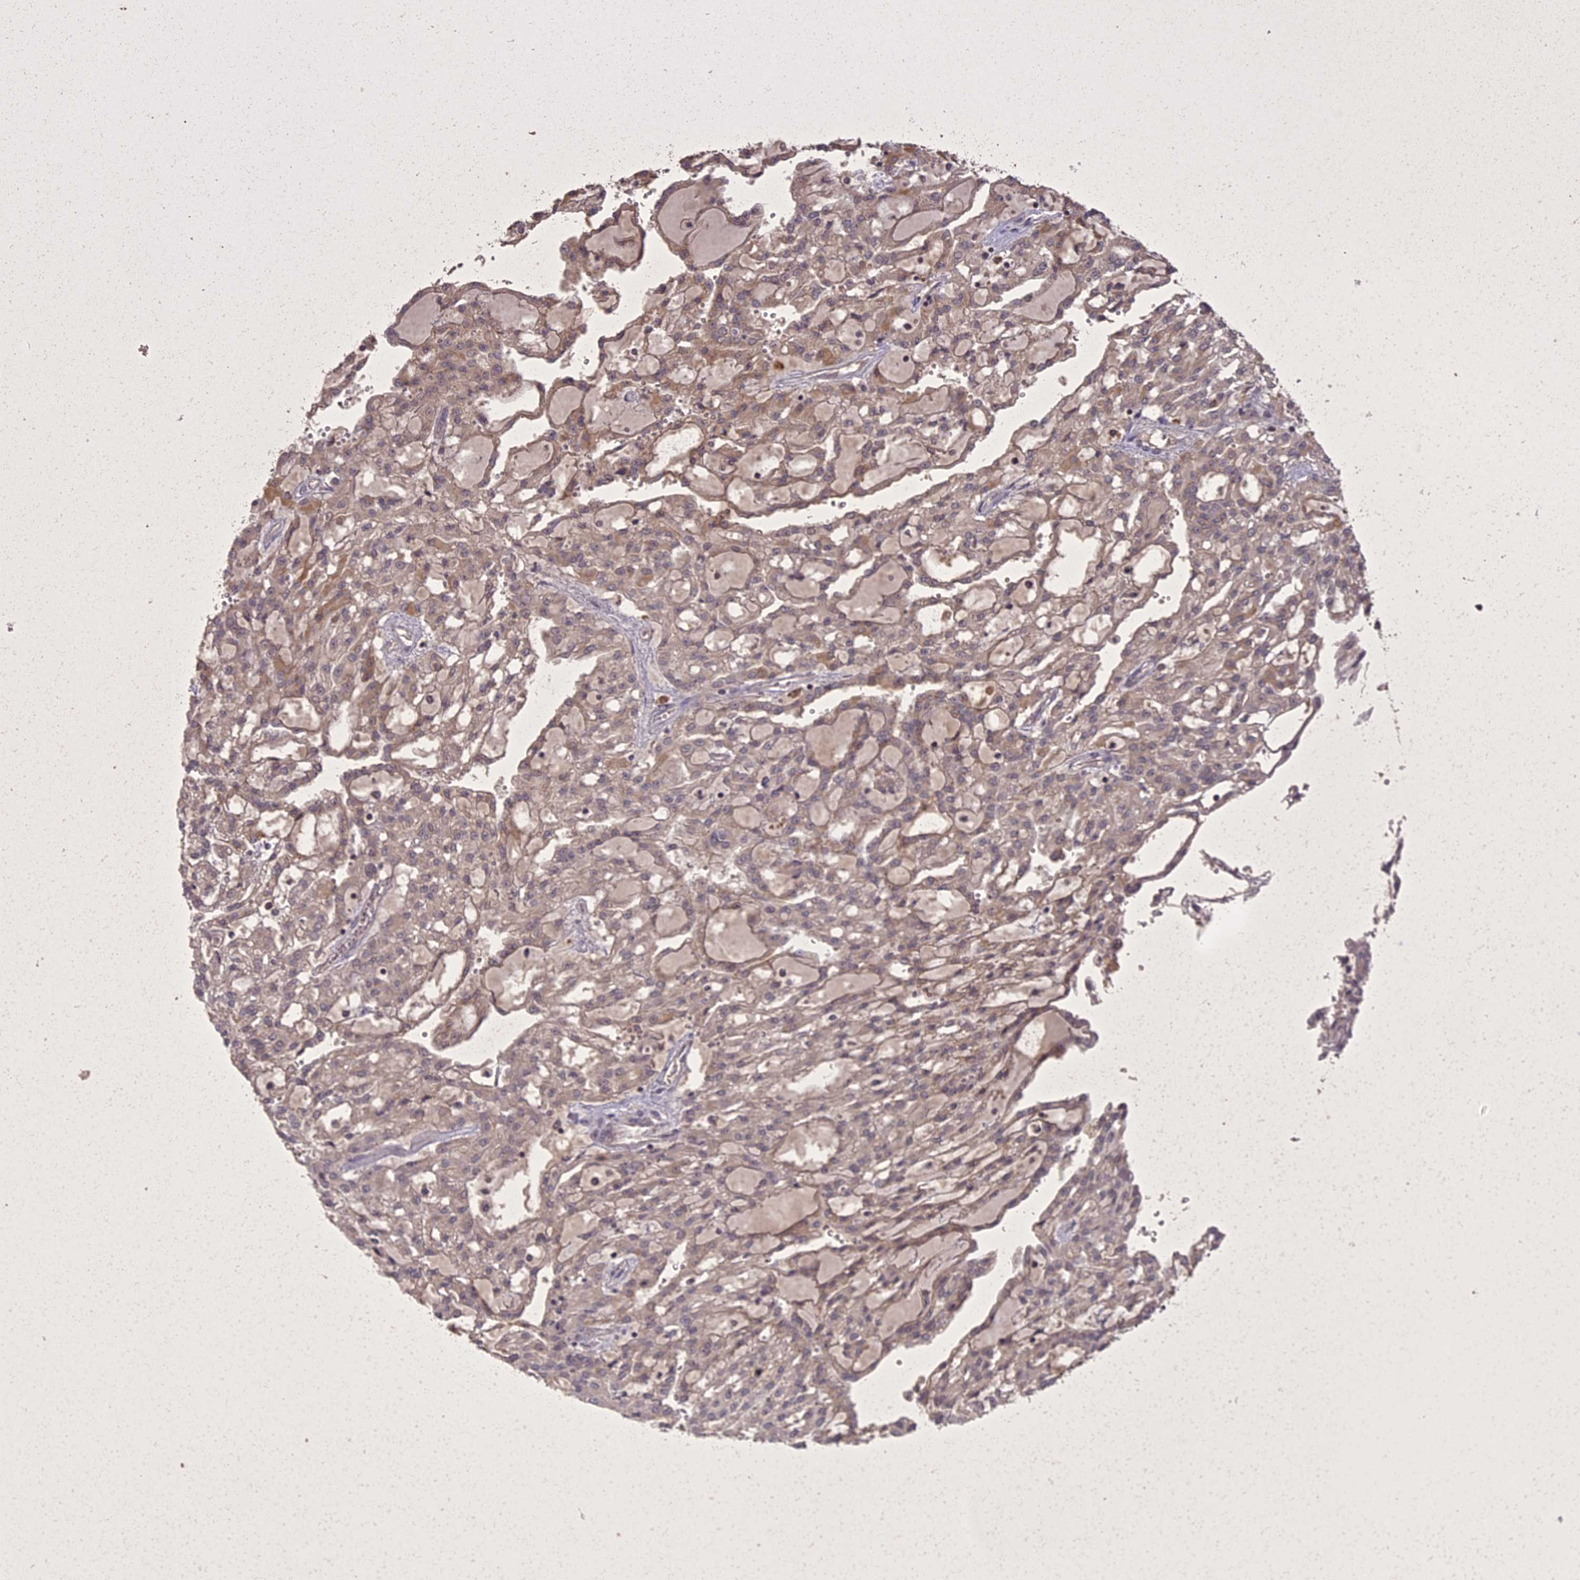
{"staining": {"intensity": "moderate", "quantity": "<25%", "location": "cytoplasmic/membranous"}, "tissue": "renal cancer", "cell_type": "Tumor cells", "image_type": "cancer", "snomed": [{"axis": "morphology", "description": "Adenocarcinoma, NOS"}, {"axis": "topography", "description": "Kidney"}], "caption": "Renal adenocarcinoma was stained to show a protein in brown. There is low levels of moderate cytoplasmic/membranous positivity in approximately <25% of tumor cells. Using DAB (3,3'-diaminobenzidine) (brown) and hematoxylin (blue) stains, captured at high magnification using brightfield microscopy.", "gene": "ING5", "patient": {"sex": "male", "age": 63}}